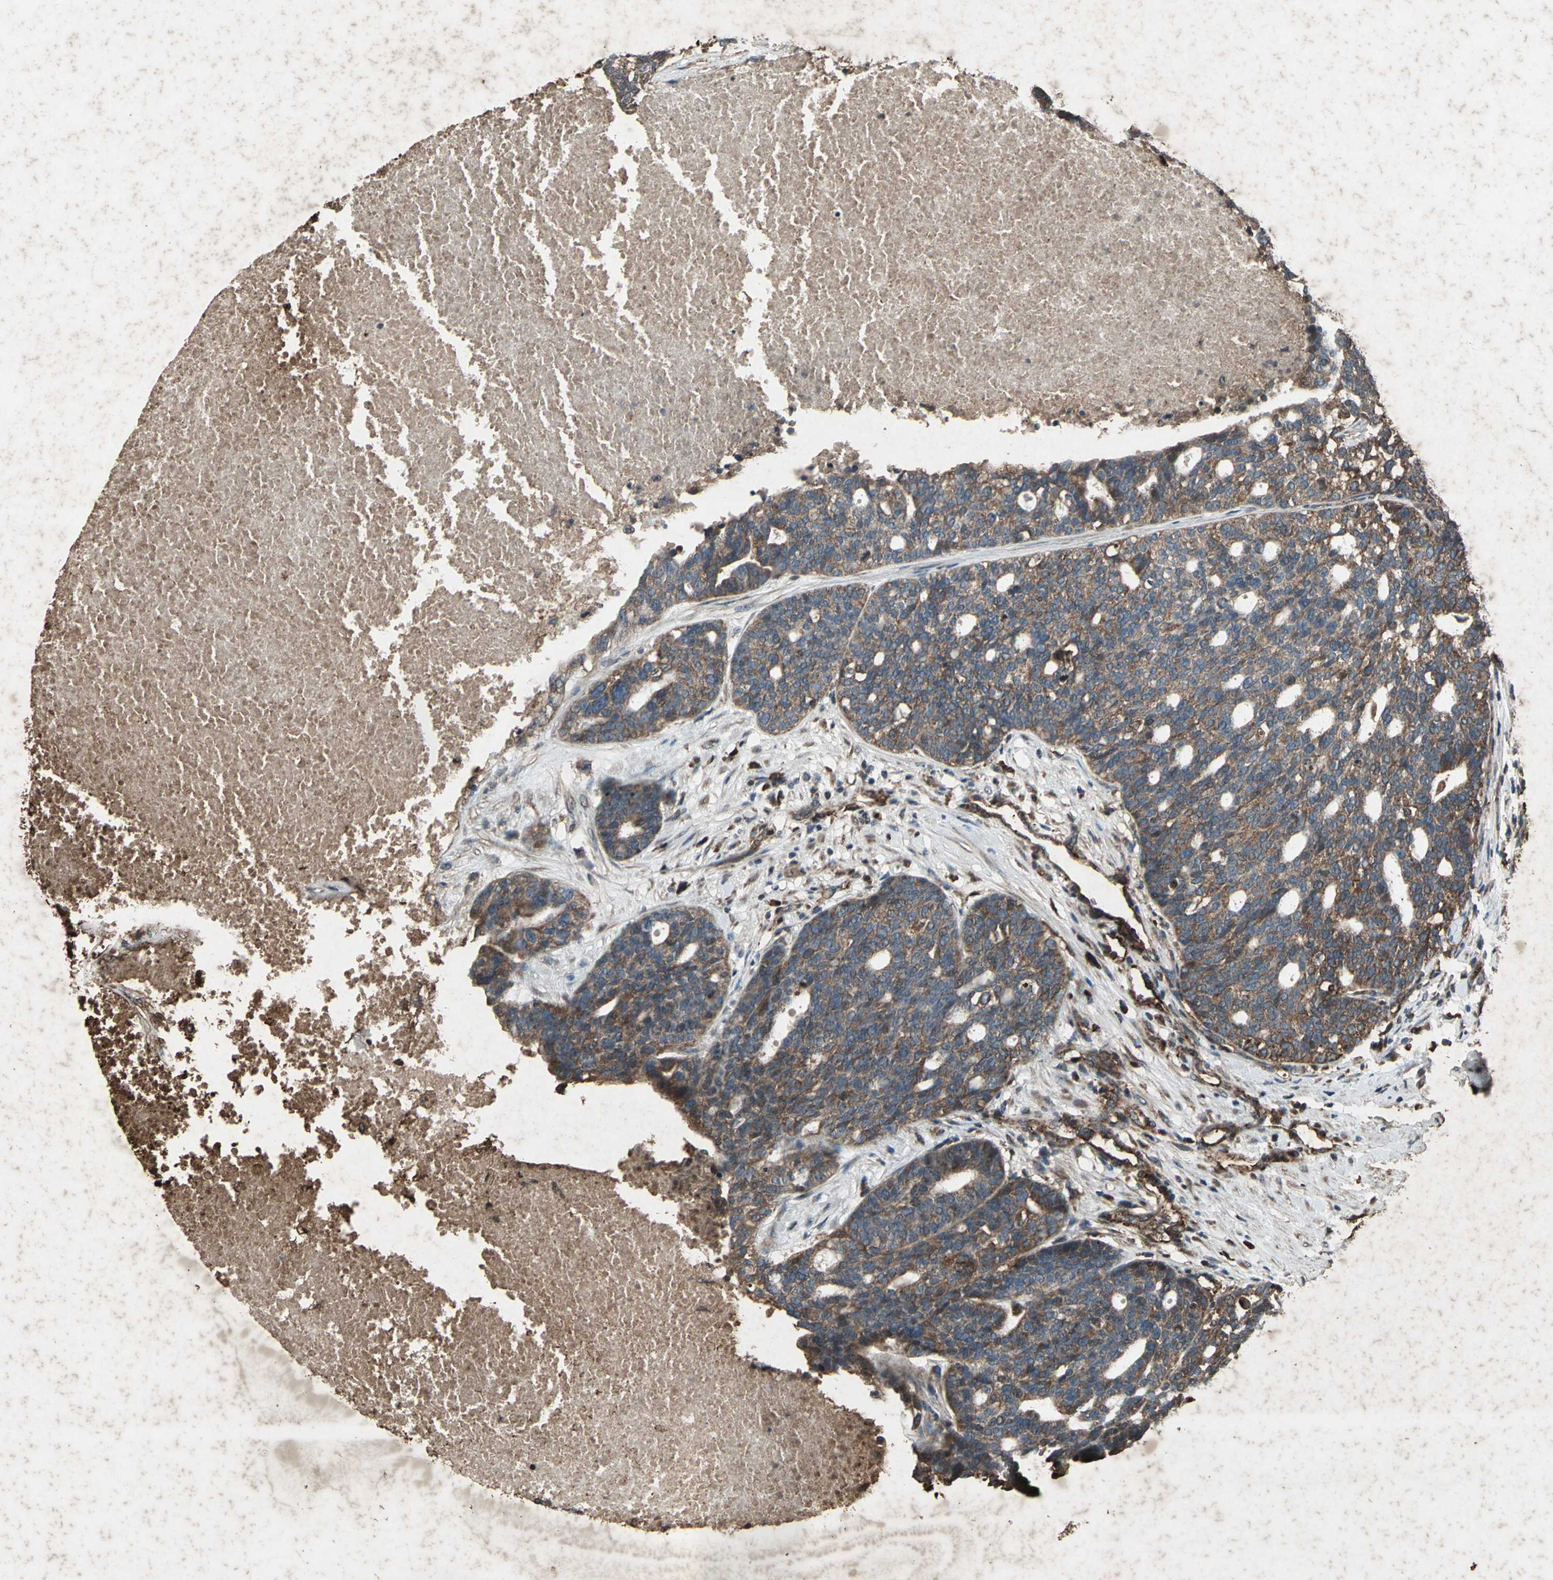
{"staining": {"intensity": "moderate", "quantity": ">75%", "location": "cytoplasmic/membranous"}, "tissue": "ovarian cancer", "cell_type": "Tumor cells", "image_type": "cancer", "snomed": [{"axis": "morphology", "description": "Cystadenocarcinoma, serous, NOS"}, {"axis": "topography", "description": "Ovary"}], "caption": "A brown stain shows moderate cytoplasmic/membranous staining of a protein in ovarian serous cystadenocarcinoma tumor cells.", "gene": "SEPTIN4", "patient": {"sex": "female", "age": 59}}